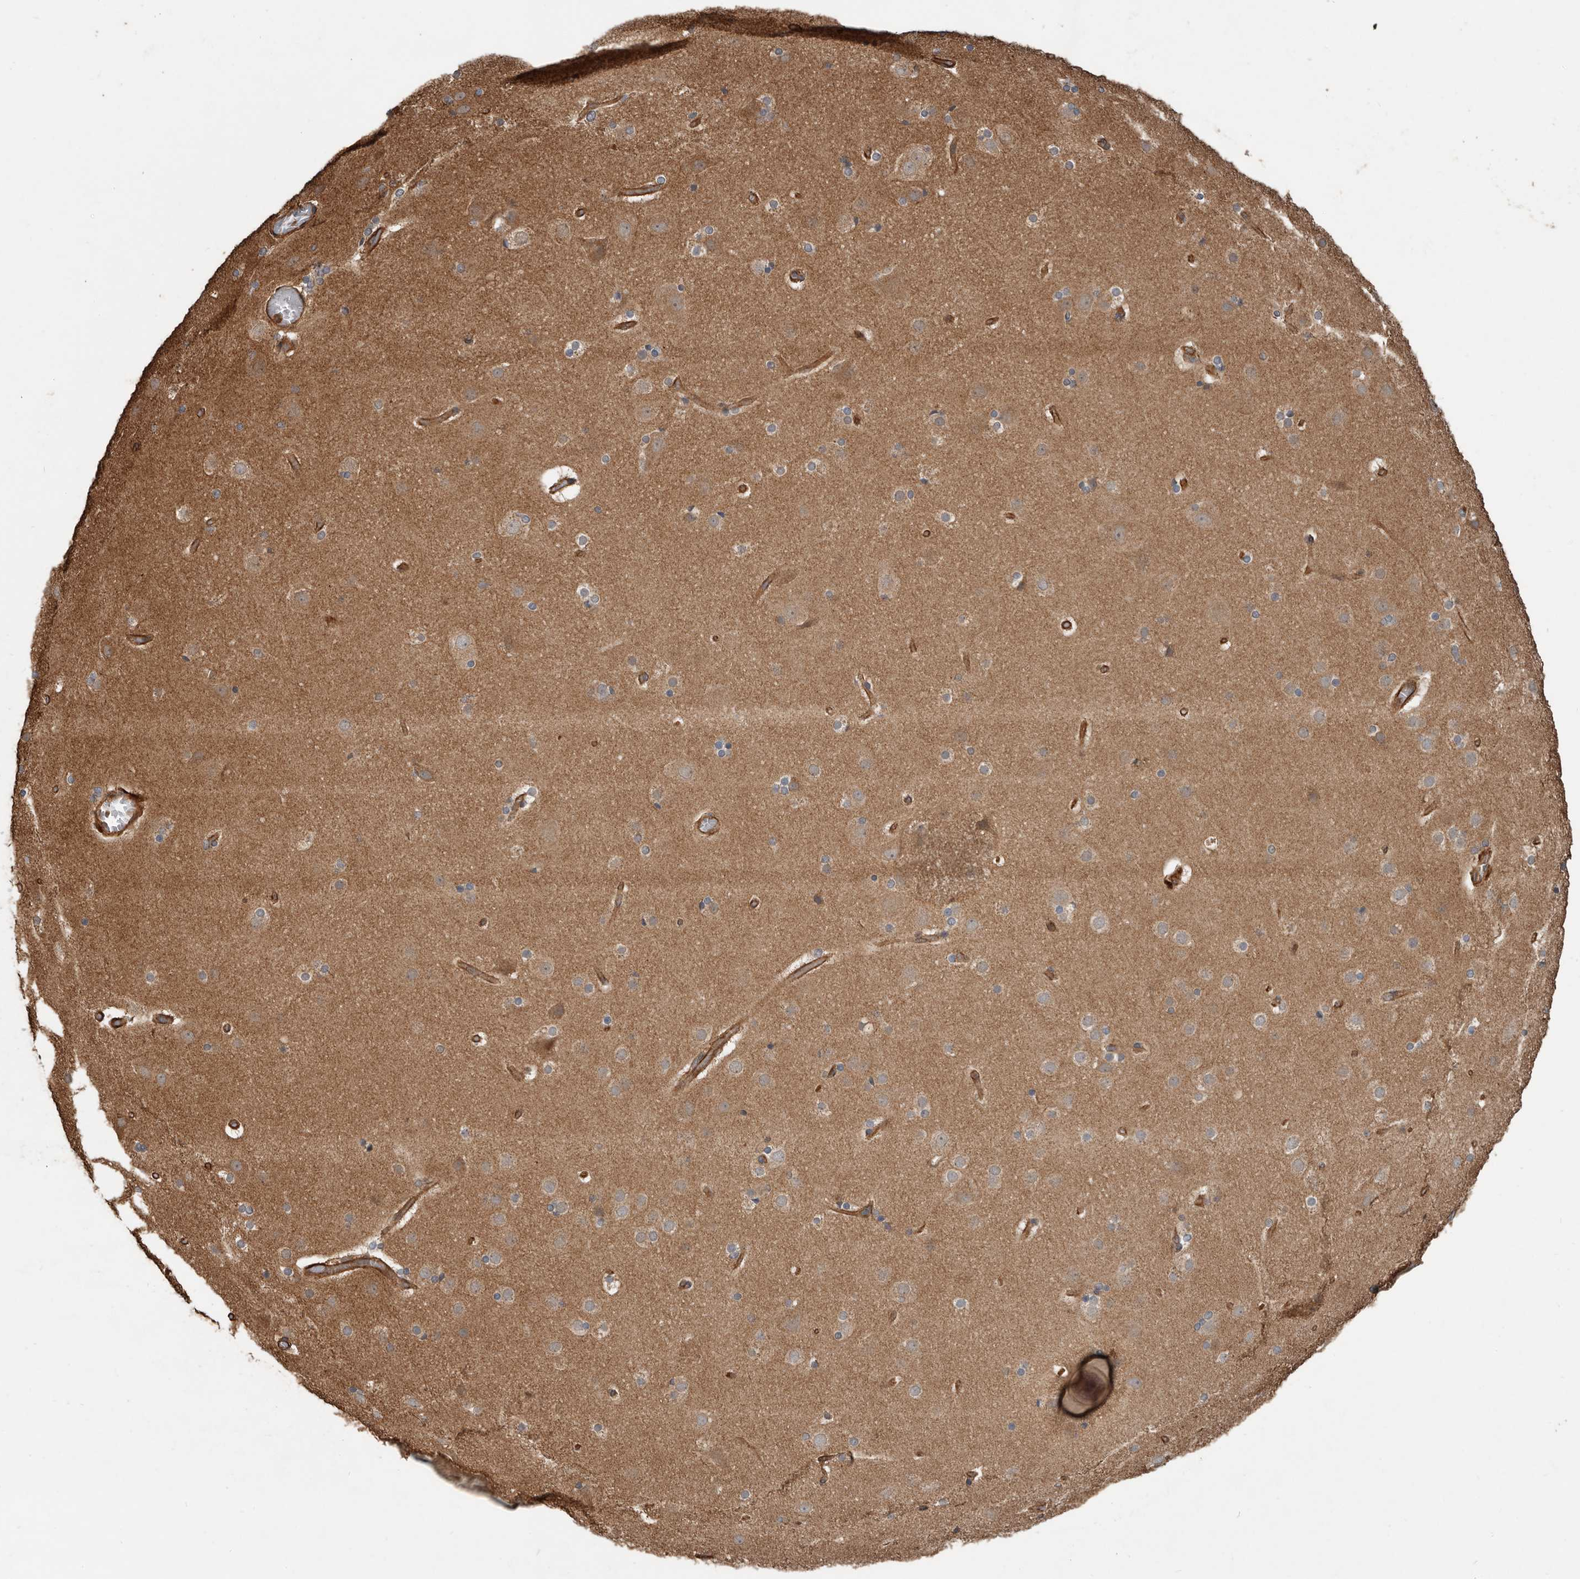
{"staining": {"intensity": "moderate", "quantity": ">75%", "location": "cytoplasmic/membranous"}, "tissue": "cerebral cortex", "cell_type": "Endothelial cells", "image_type": "normal", "snomed": [{"axis": "morphology", "description": "Normal tissue, NOS"}, {"axis": "topography", "description": "Cerebral cortex"}], "caption": "Human cerebral cortex stained for a protein (brown) displays moderate cytoplasmic/membranous positive staining in approximately >75% of endothelial cells.", "gene": "YOD1", "patient": {"sex": "male", "age": 57}}